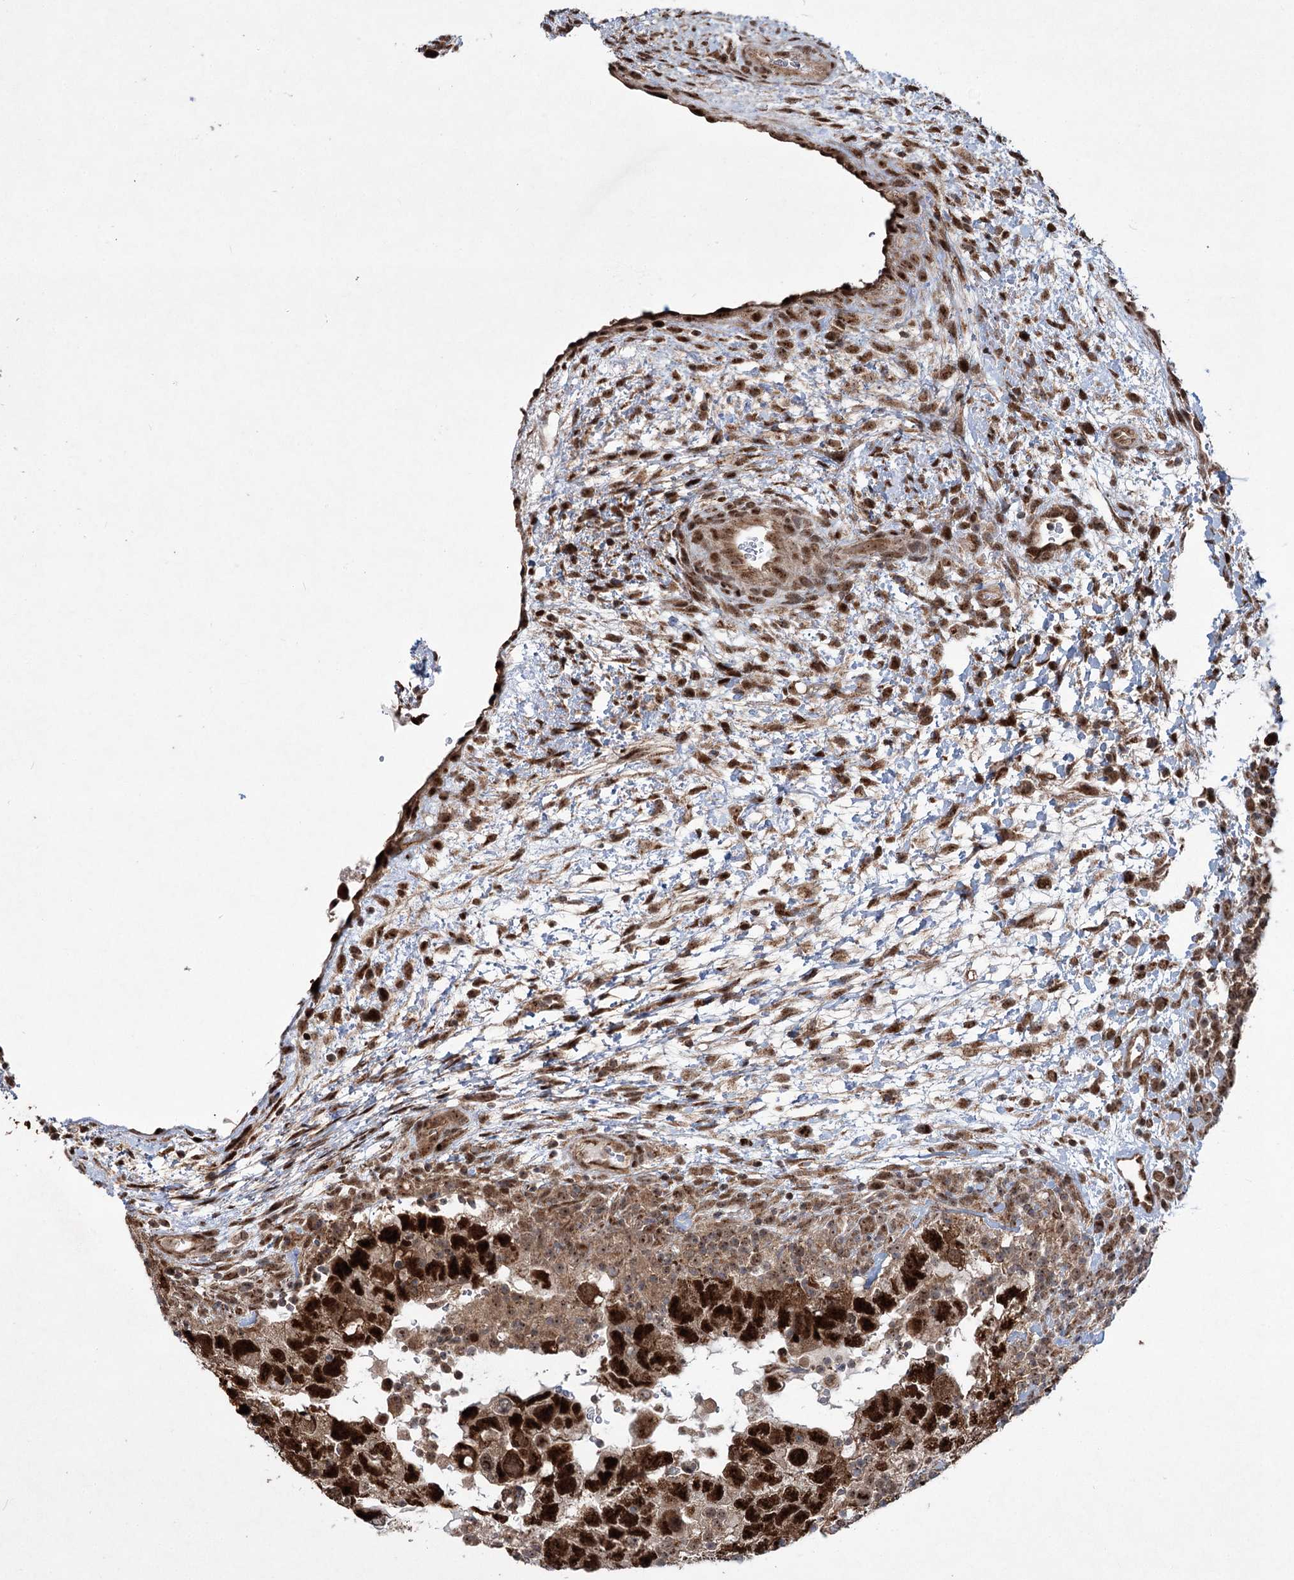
{"staining": {"intensity": "strong", "quantity": ">75%", "location": "nuclear"}, "tissue": "testis cancer", "cell_type": "Tumor cells", "image_type": "cancer", "snomed": [{"axis": "morphology", "description": "Carcinoma, Embryonal, NOS"}, {"axis": "topography", "description": "Testis"}], "caption": "High-magnification brightfield microscopy of testis cancer (embryonal carcinoma) stained with DAB (brown) and counterstained with hematoxylin (blue). tumor cells exhibit strong nuclear staining is seen in approximately>75% of cells.", "gene": "SERINC5", "patient": {"sex": "male", "age": 37}}